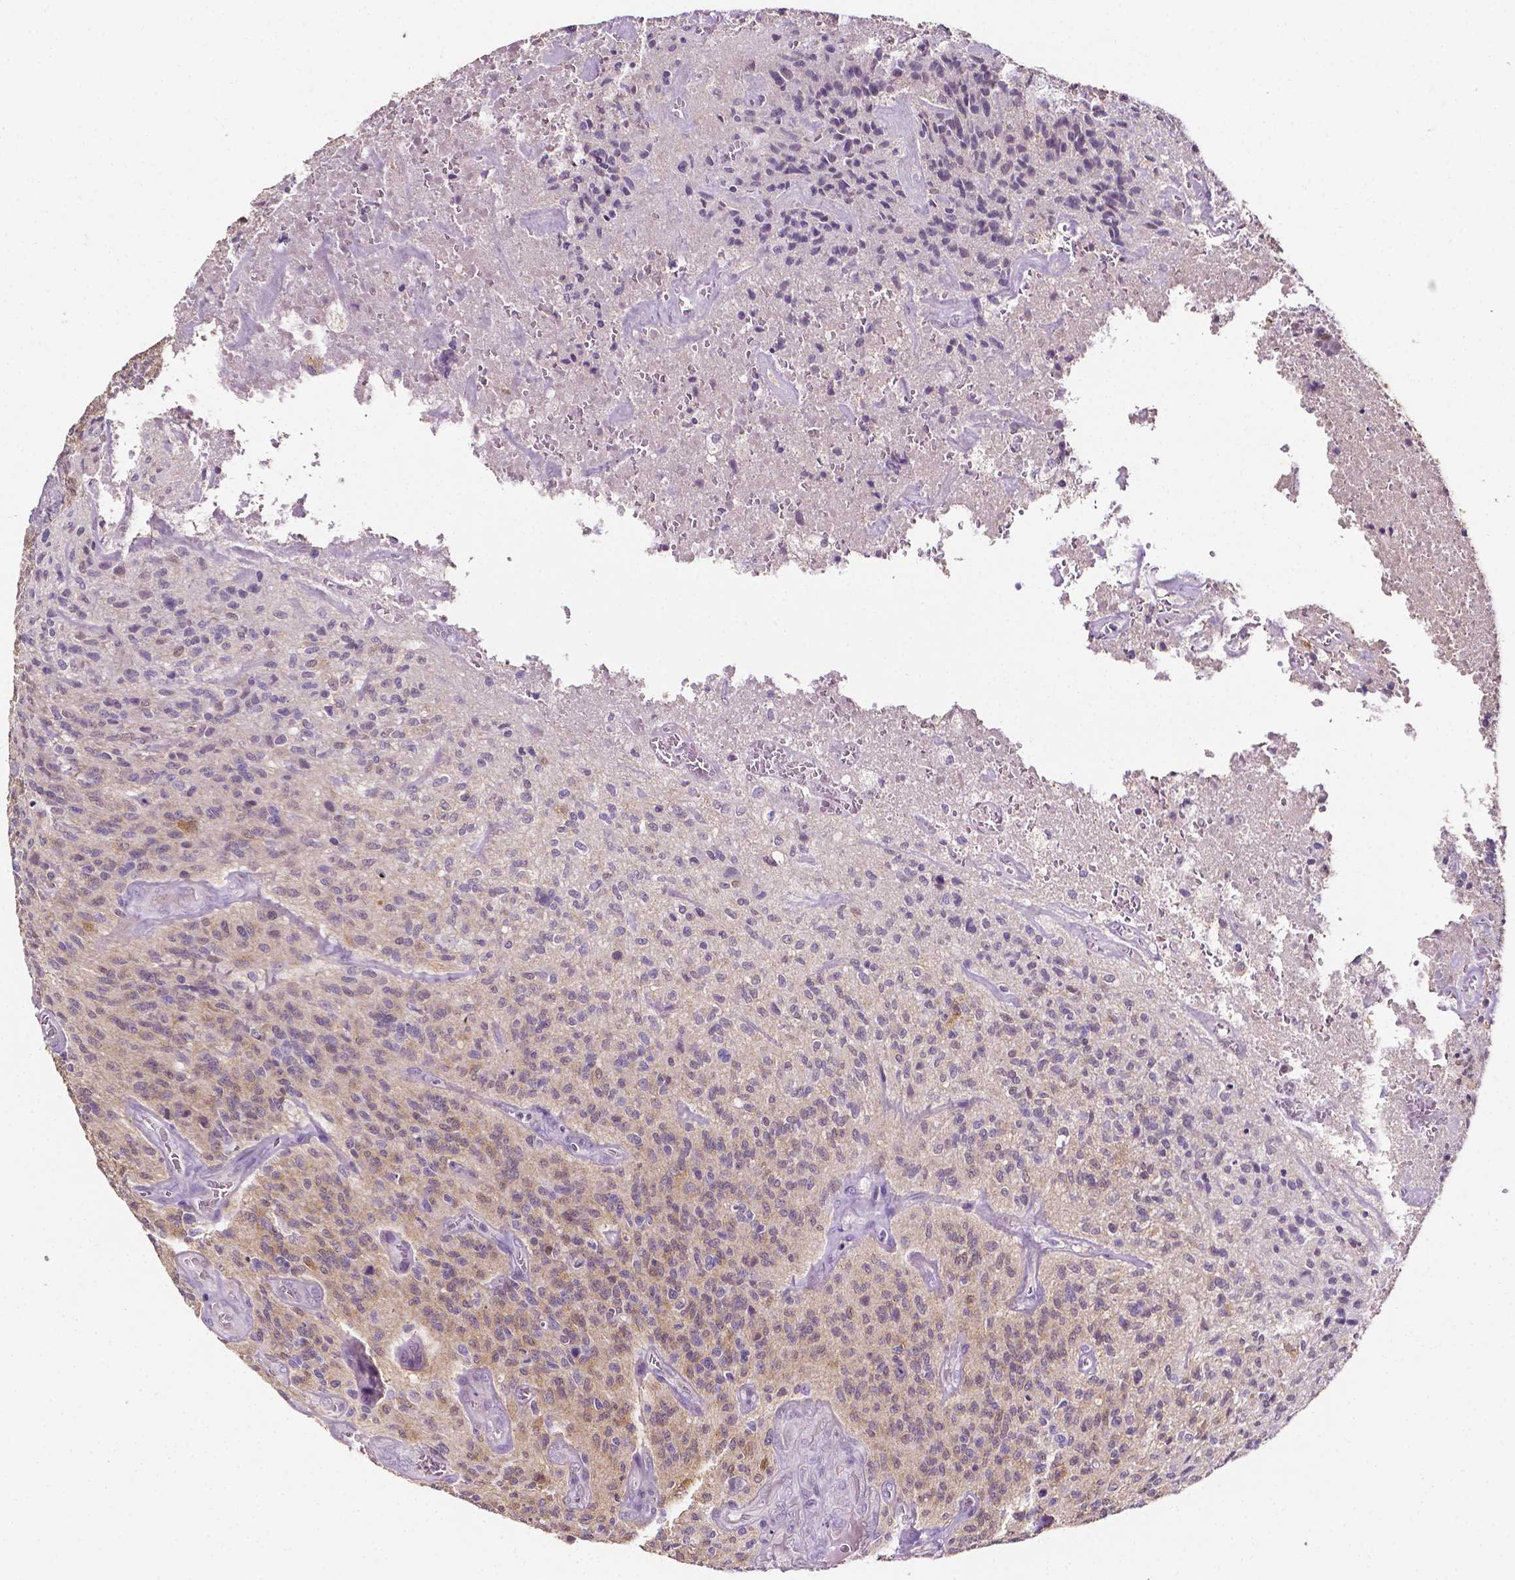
{"staining": {"intensity": "moderate", "quantity": "<25%", "location": "cytoplasmic/membranous"}, "tissue": "glioma", "cell_type": "Tumor cells", "image_type": "cancer", "snomed": [{"axis": "morphology", "description": "Glioma, malignant, High grade"}, {"axis": "topography", "description": "Brain"}], "caption": "High-magnification brightfield microscopy of malignant glioma (high-grade) stained with DAB (brown) and counterstained with hematoxylin (blue). tumor cells exhibit moderate cytoplasmic/membranous expression is present in approximately<25% of cells. The staining is performed using DAB brown chromogen to label protein expression. The nuclei are counter-stained blue using hematoxylin.", "gene": "PSAT1", "patient": {"sex": "male", "age": 76}}